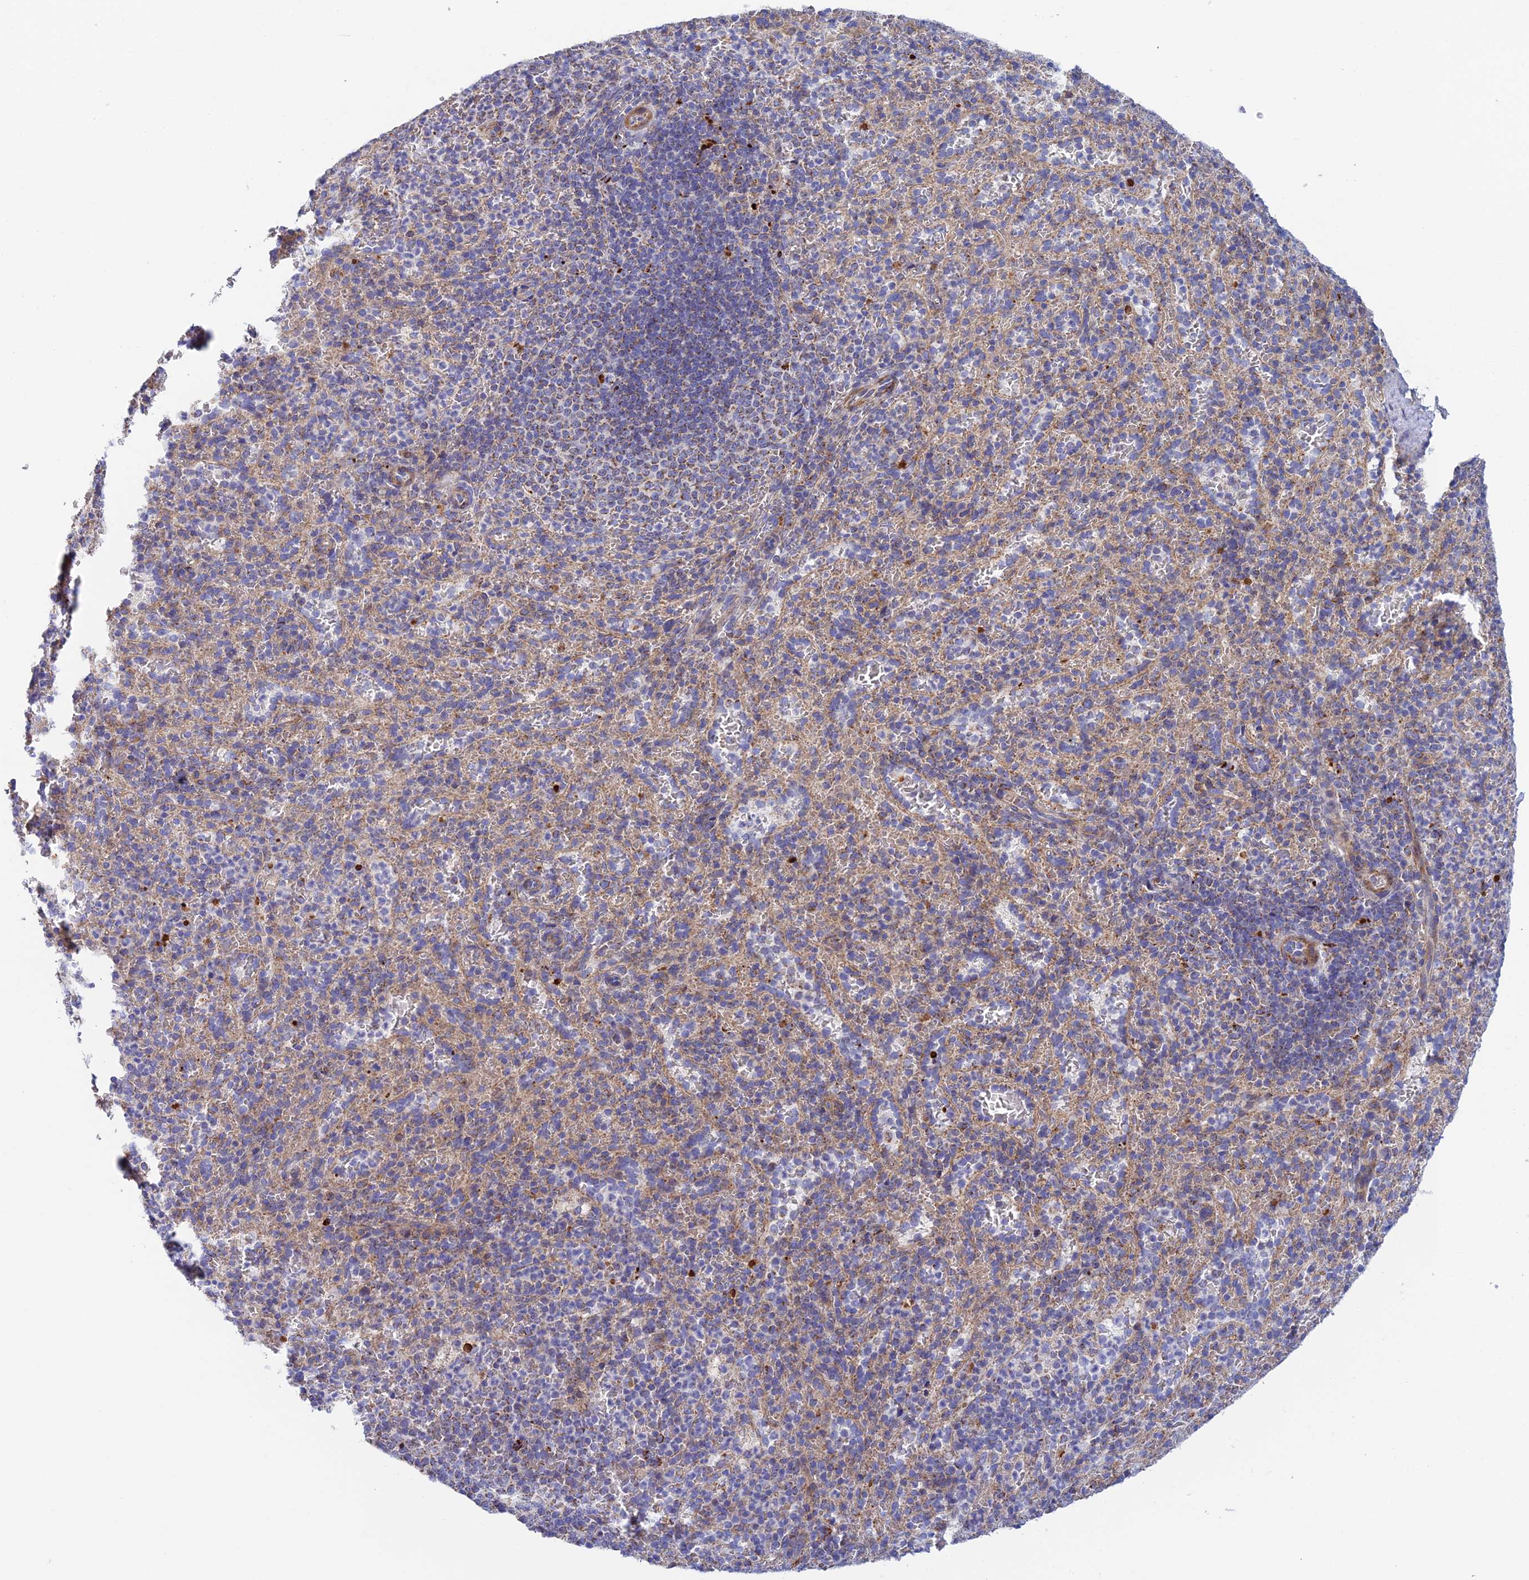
{"staining": {"intensity": "negative", "quantity": "none", "location": "none"}, "tissue": "spleen", "cell_type": "Cells in red pulp", "image_type": "normal", "snomed": [{"axis": "morphology", "description": "Normal tissue, NOS"}, {"axis": "topography", "description": "Spleen"}], "caption": "Spleen was stained to show a protein in brown. There is no significant positivity in cells in red pulp.", "gene": "CSPG4", "patient": {"sex": "female", "age": 21}}